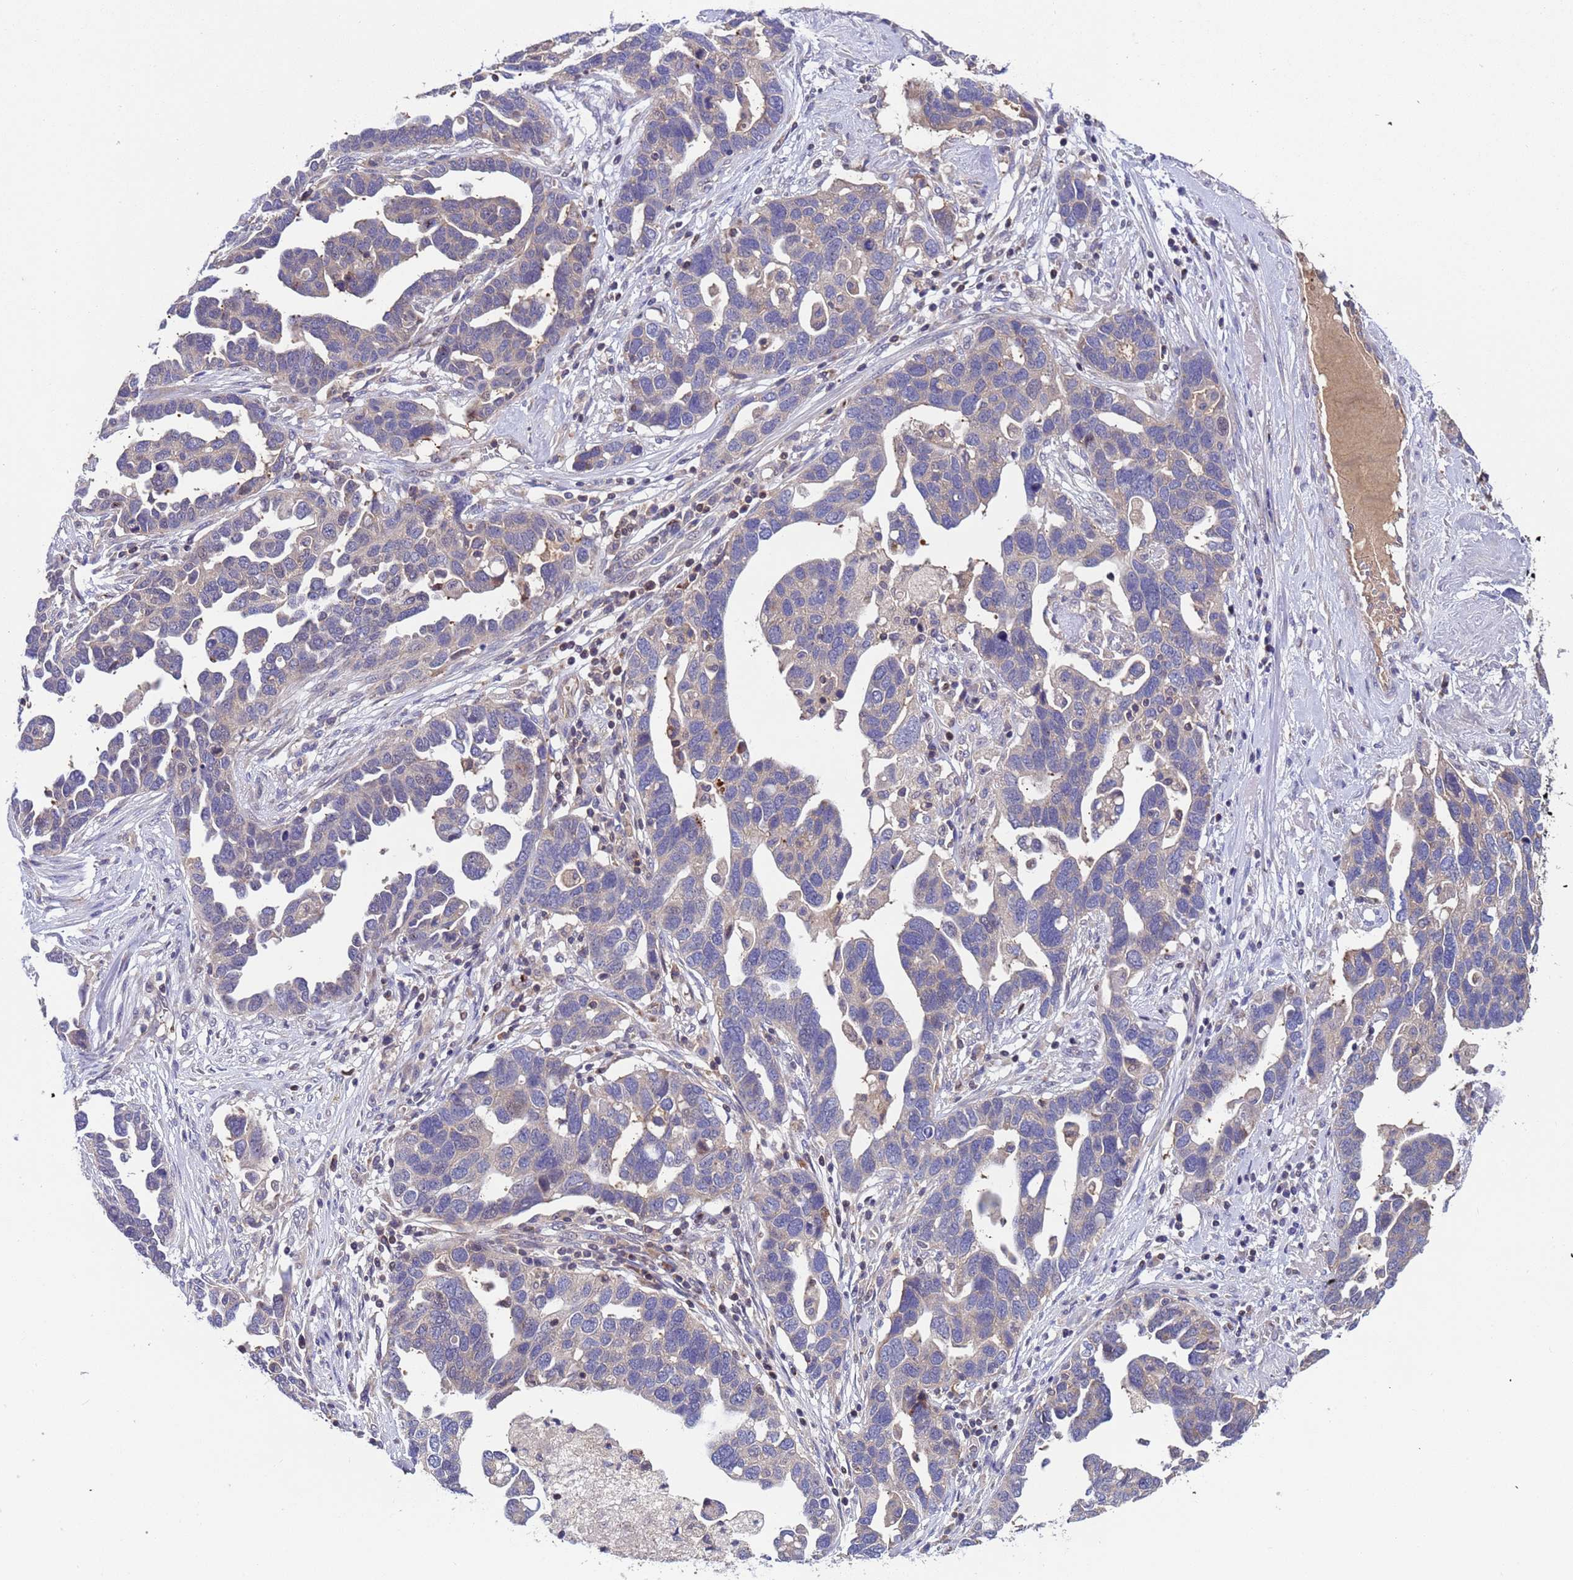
{"staining": {"intensity": "negative", "quantity": "none", "location": "none"}, "tissue": "ovarian cancer", "cell_type": "Tumor cells", "image_type": "cancer", "snomed": [{"axis": "morphology", "description": "Cystadenocarcinoma, serous, NOS"}, {"axis": "topography", "description": "Ovary"}], "caption": "Serous cystadenocarcinoma (ovarian) was stained to show a protein in brown. There is no significant staining in tumor cells. (Immunohistochemistry, brightfield microscopy, high magnification).", "gene": "PARP16", "patient": {"sex": "female", "age": 54}}